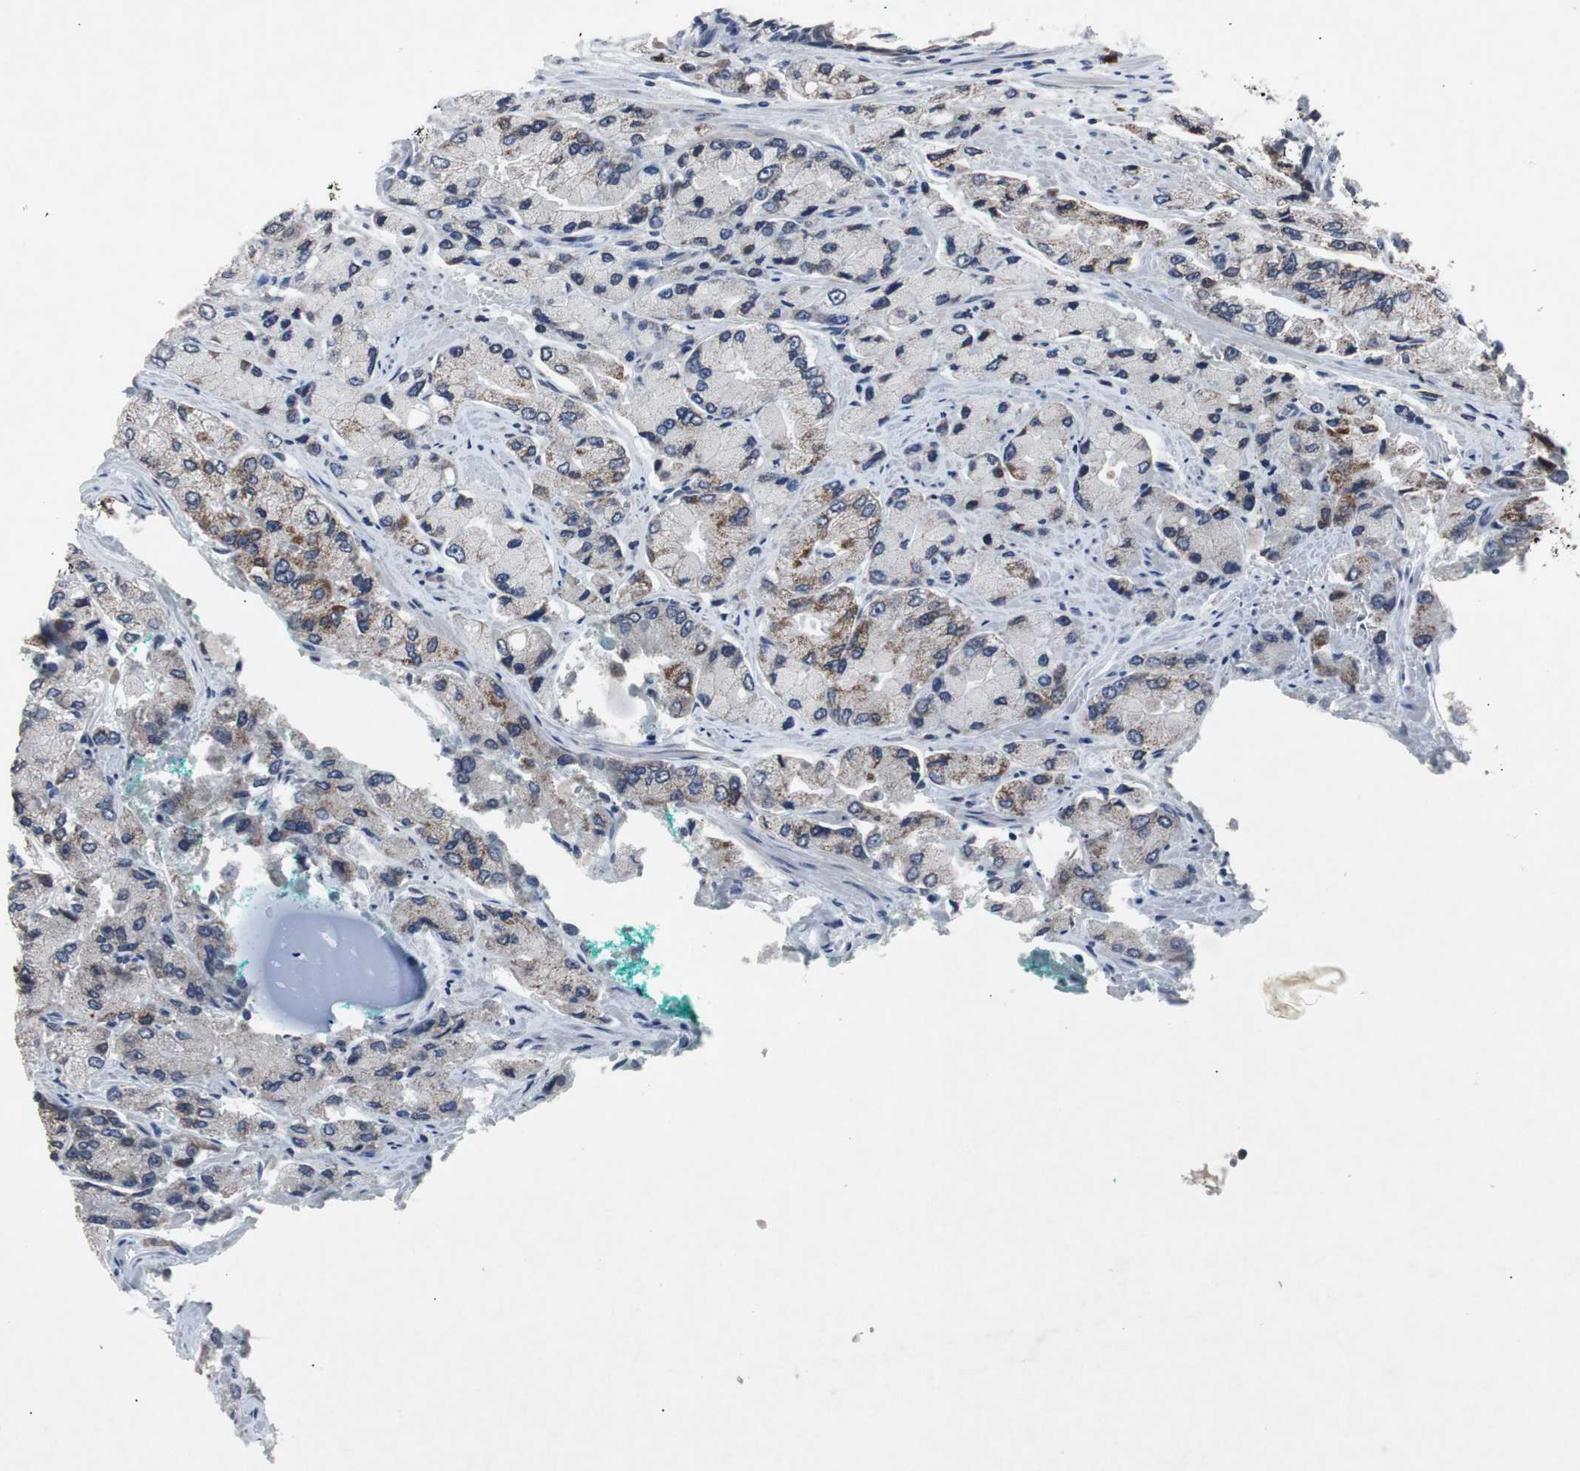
{"staining": {"intensity": "moderate", "quantity": "<25%", "location": "cytoplasmic/membranous"}, "tissue": "prostate cancer", "cell_type": "Tumor cells", "image_type": "cancer", "snomed": [{"axis": "morphology", "description": "Adenocarcinoma, High grade"}, {"axis": "topography", "description": "Prostate"}], "caption": "Adenocarcinoma (high-grade) (prostate) tissue displays moderate cytoplasmic/membranous positivity in about <25% of tumor cells", "gene": "RBM47", "patient": {"sex": "male", "age": 58}}